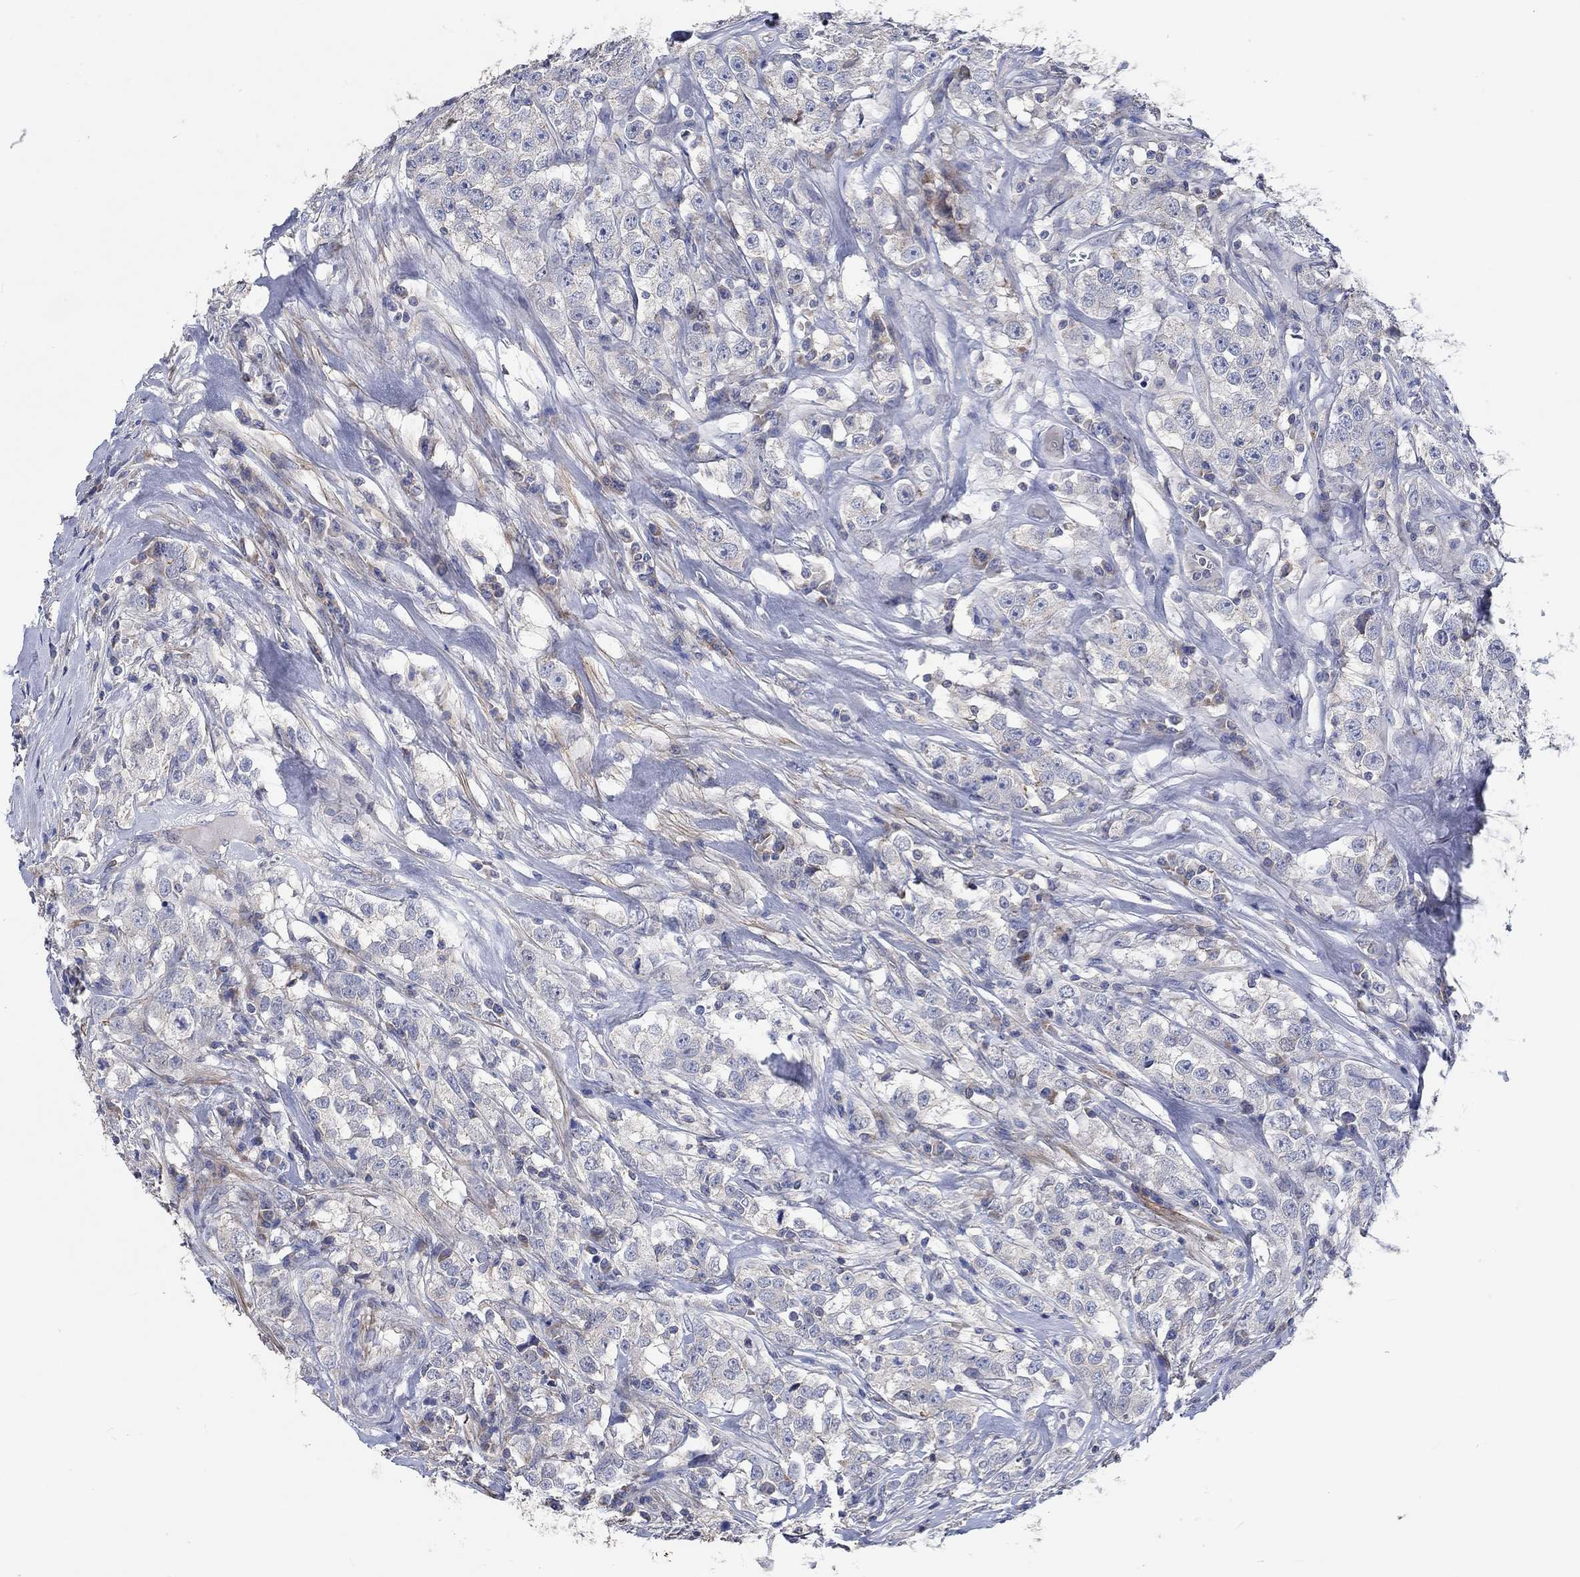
{"staining": {"intensity": "negative", "quantity": "none", "location": "none"}, "tissue": "testis cancer", "cell_type": "Tumor cells", "image_type": "cancer", "snomed": [{"axis": "morphology", "description": "Seminoma, NOS"}, {"axis": "topography", "description": "Testis"}], "caption": "This is a histopathology image of IHC staining of testis cancer (seminoma), which shows no staining in tumor cells.", "gene": "TNFAIP8L3", "patient": {"sex": "male", "age": 59}}